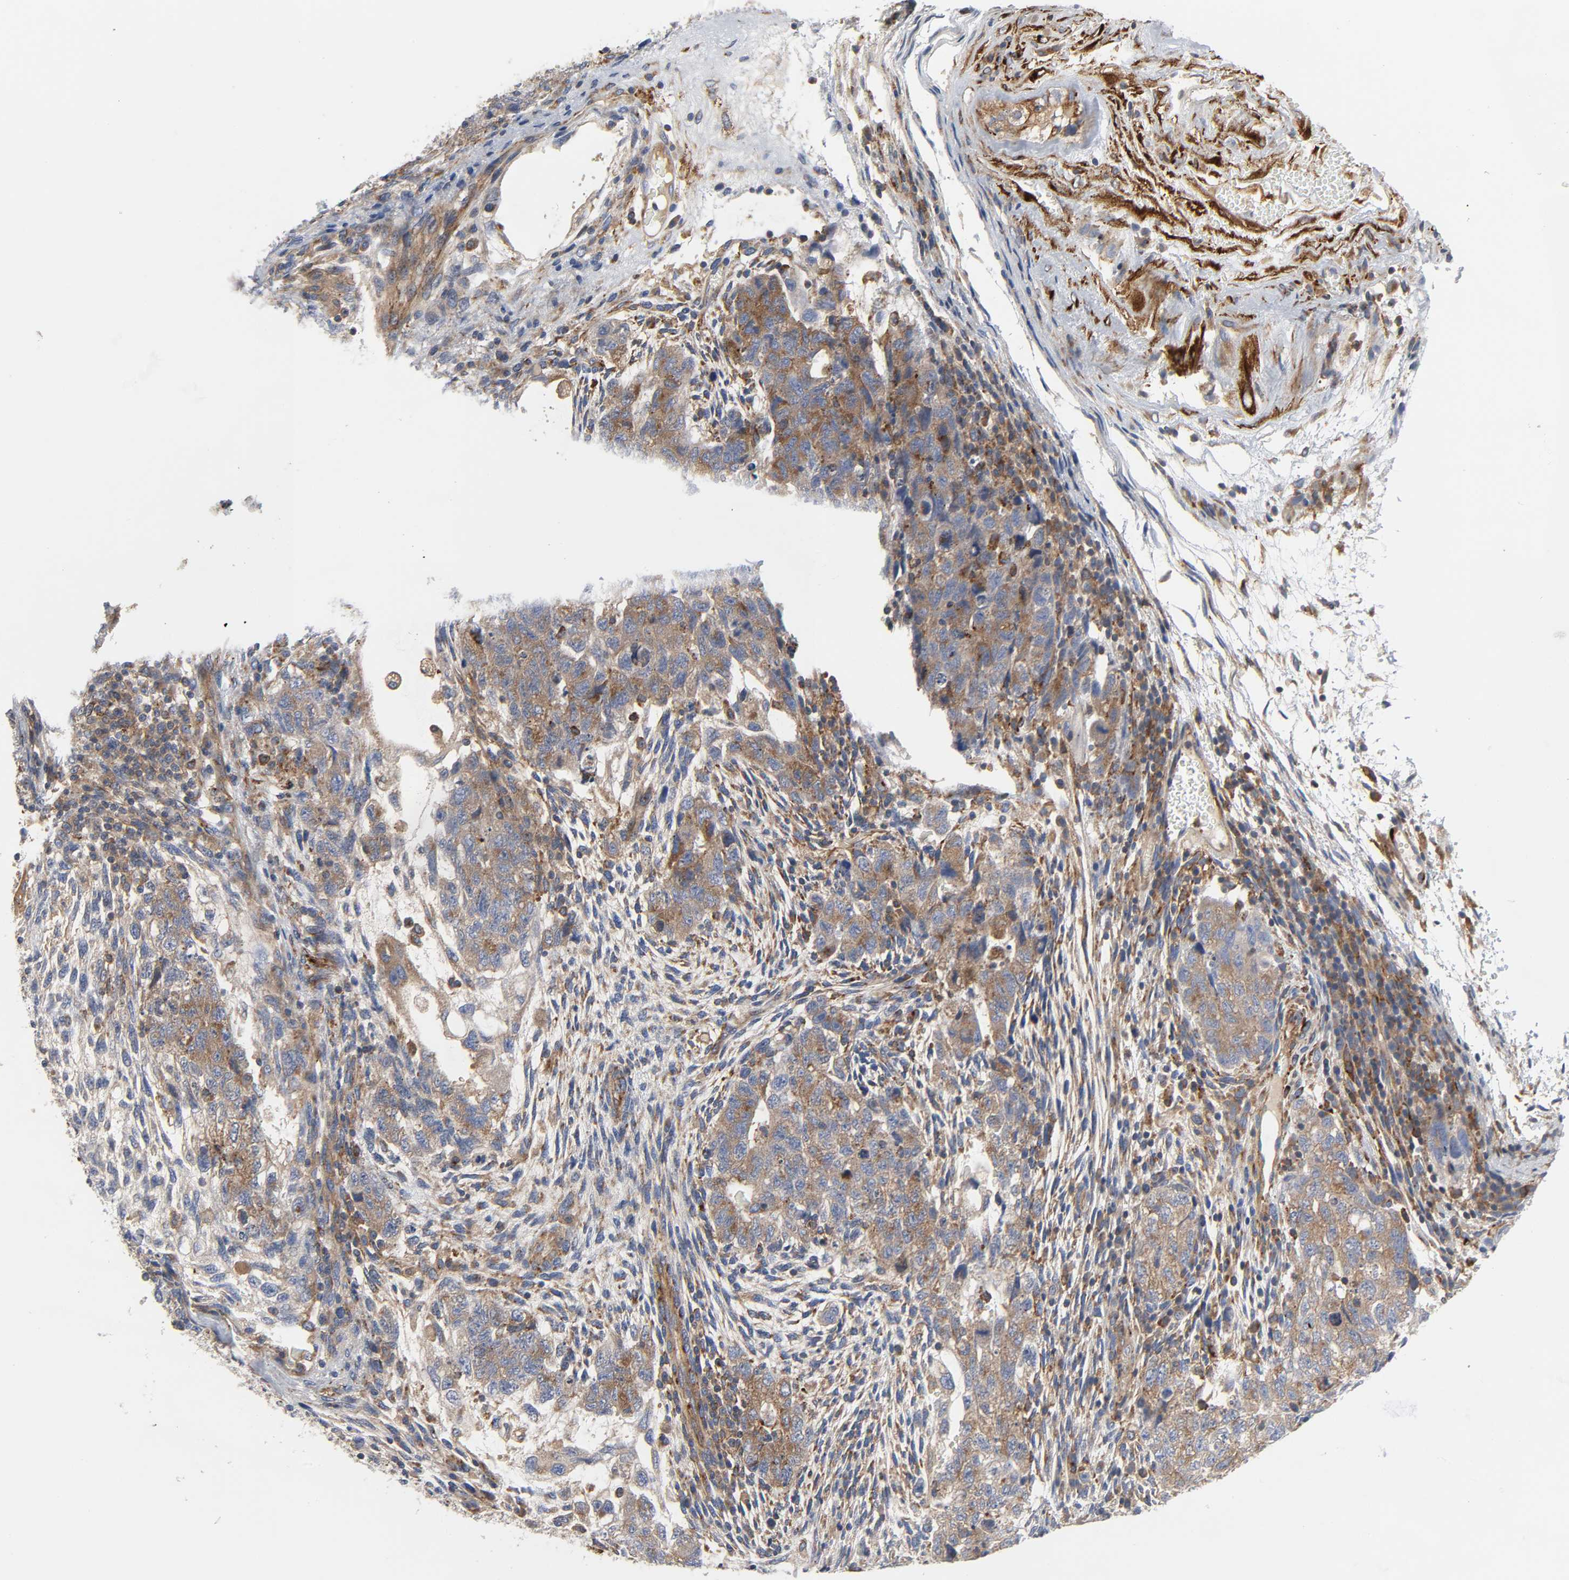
{"staining": {"intensity": "moderate", "quantity": ">75%", "location": "cytoplasmic/membranous"}, "tissue": "testis cancer", "cell_type": "Tumor cells", "image_type": "cancer", "snomed": [{"axis": "morphology", "description": "Normal tissue, NOS"}, {"axis": "morphology", "description": "Carcinoma, Embryonal, NOS"}, {"axis": "topography", "description": "Testis"}], "caption": "This is an image of immunohistochemistry staining of testis cancer, which shows moderate staining in the cytoplasmic/membranous of tumor cells.", "gene": "ARHGAP1", "patient": {"sex": "male", "age": 36}}